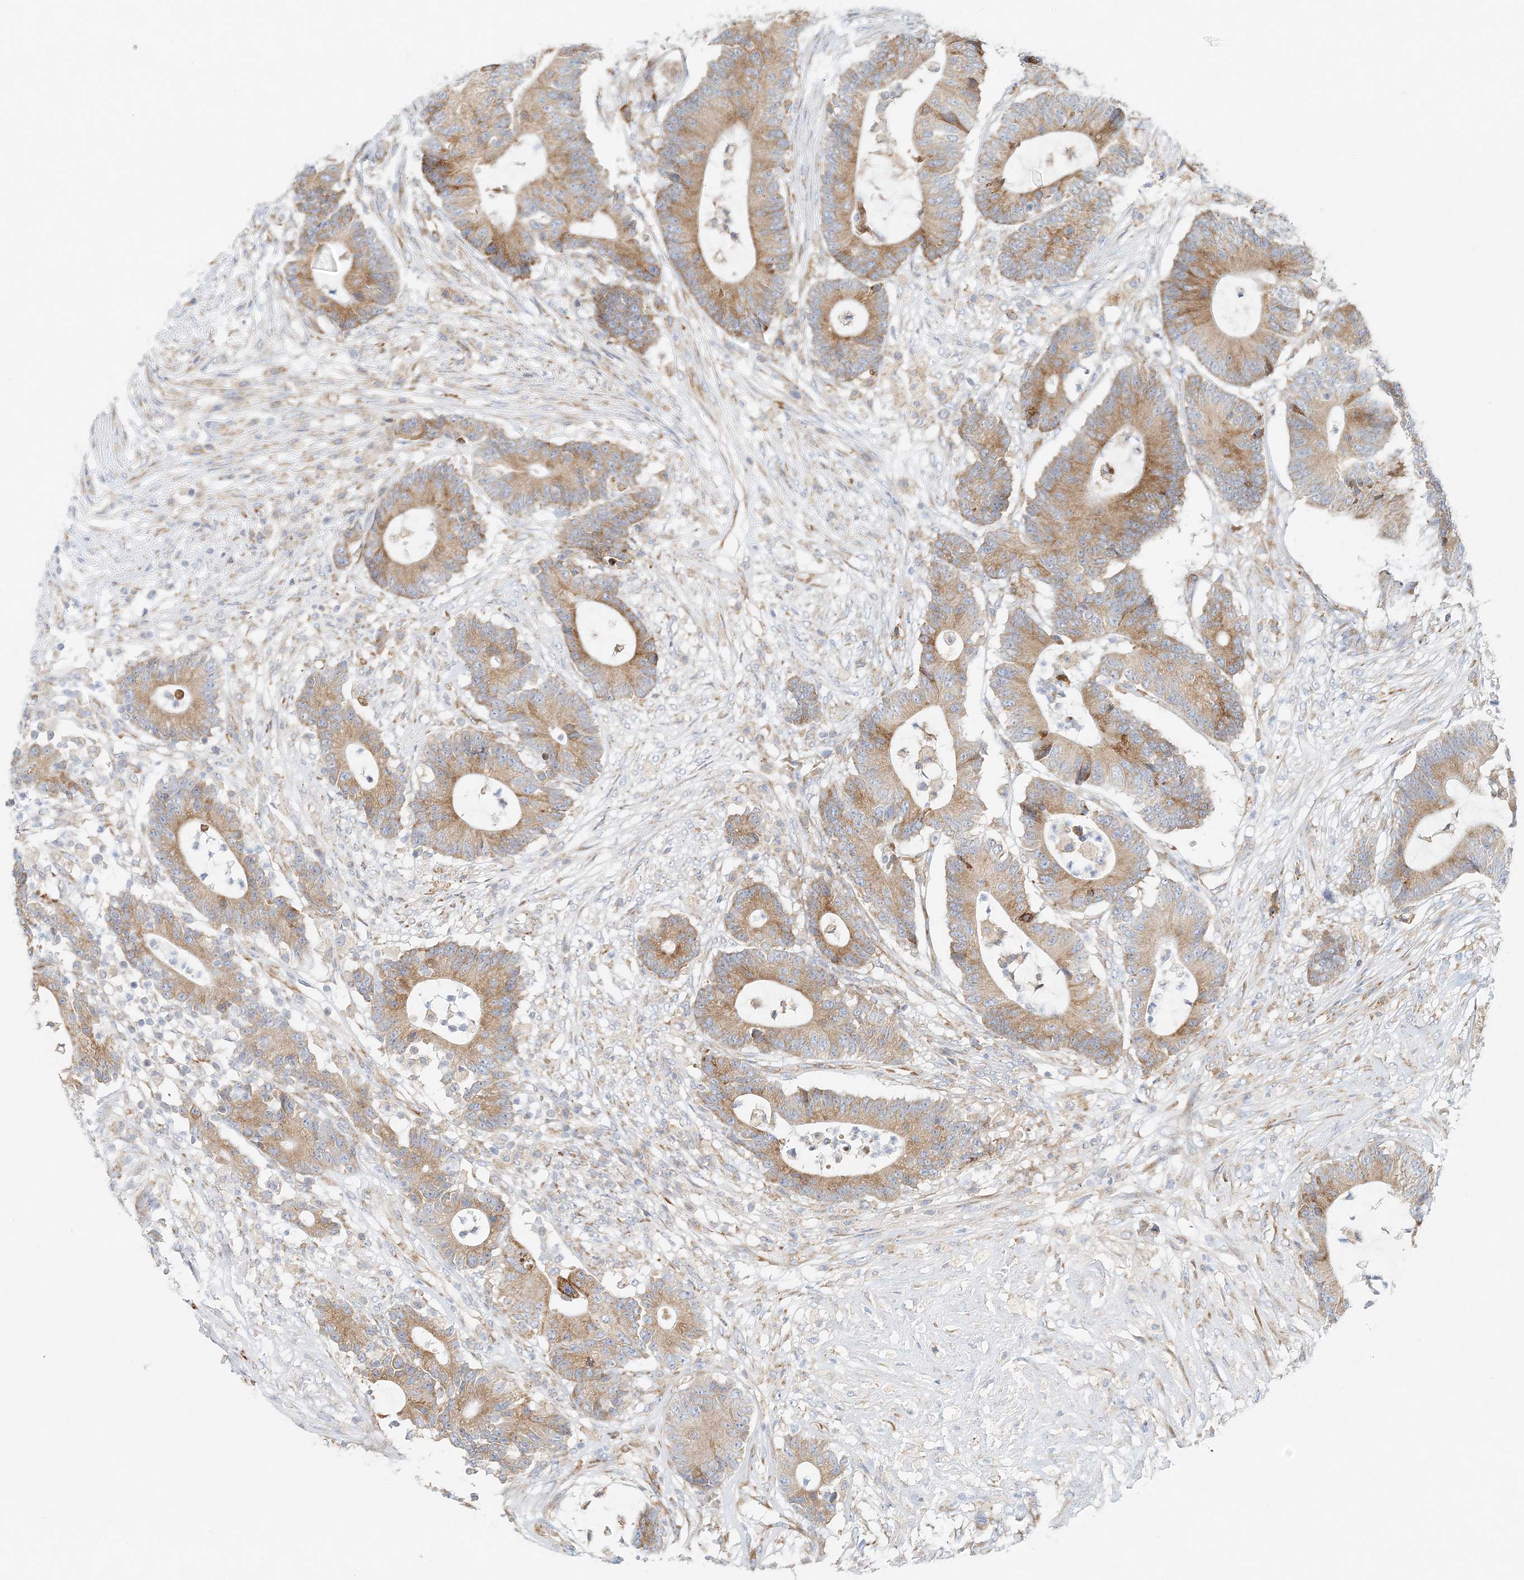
{"staining": {"intensity": "moderate", "quantity": ">75%", "location": "cytoplasmic/membranous"}, "tissue": "colorectal cancer", "cell_type": "Tumor cells", "image_type": "cancer", "snomed": [{"axis": "morphology", "description": "Adenocarcinoma, NOS"}, {"axis": "topography", "description": "Colon"}], "caption": "About >75% of tumor cells in human colorectal cancer (adenocarcinoma) reveal moderate cytoplasmic/membranous protein expression as visualized by brown immunohistochemical staining.", "gene": "STK11IP", "patient": {"sex": "female", "age": 84}}